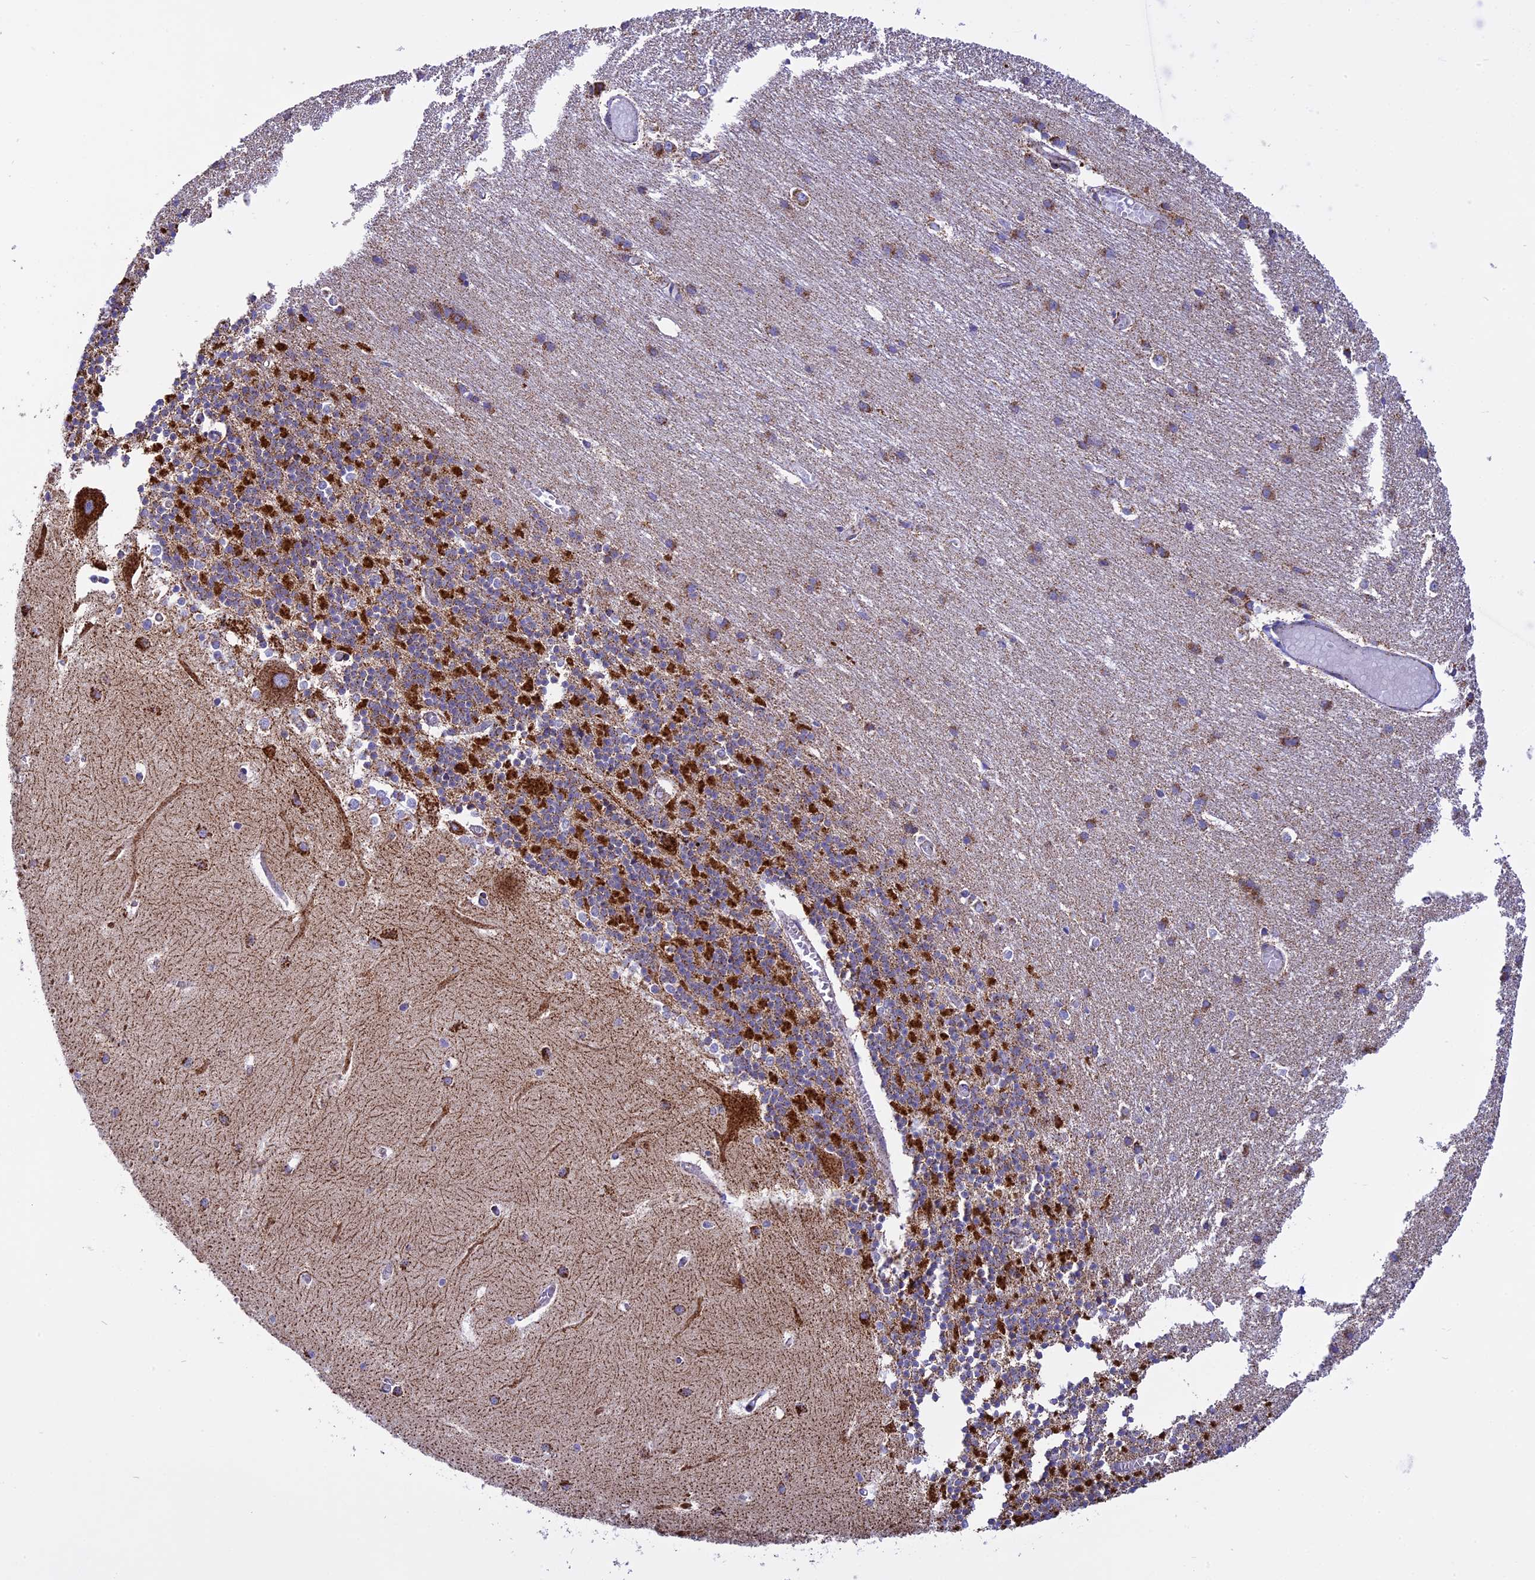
{"staining": {"intensity": "strong", "quantity": ">75%", "location": "cytoplasmic/membranous"}, "tissue": "cerebellum", "cell_type": "Cells in granular layer", "image_type": "normal", "snomed": [{"axis": "morphology", "description": "Normal tissue, NOS"}, {"axis": "topography", "description": "Cerebellum"}], "caption": "There is high levels of strong cytoplasmic/membranous staining in cells in granular layer of unremarkable cerebellum, as demonstrated by immunohistochemical staining (brown color).", "gene": "KCNG1", "patient": {"sex": "male", "age": 37}}